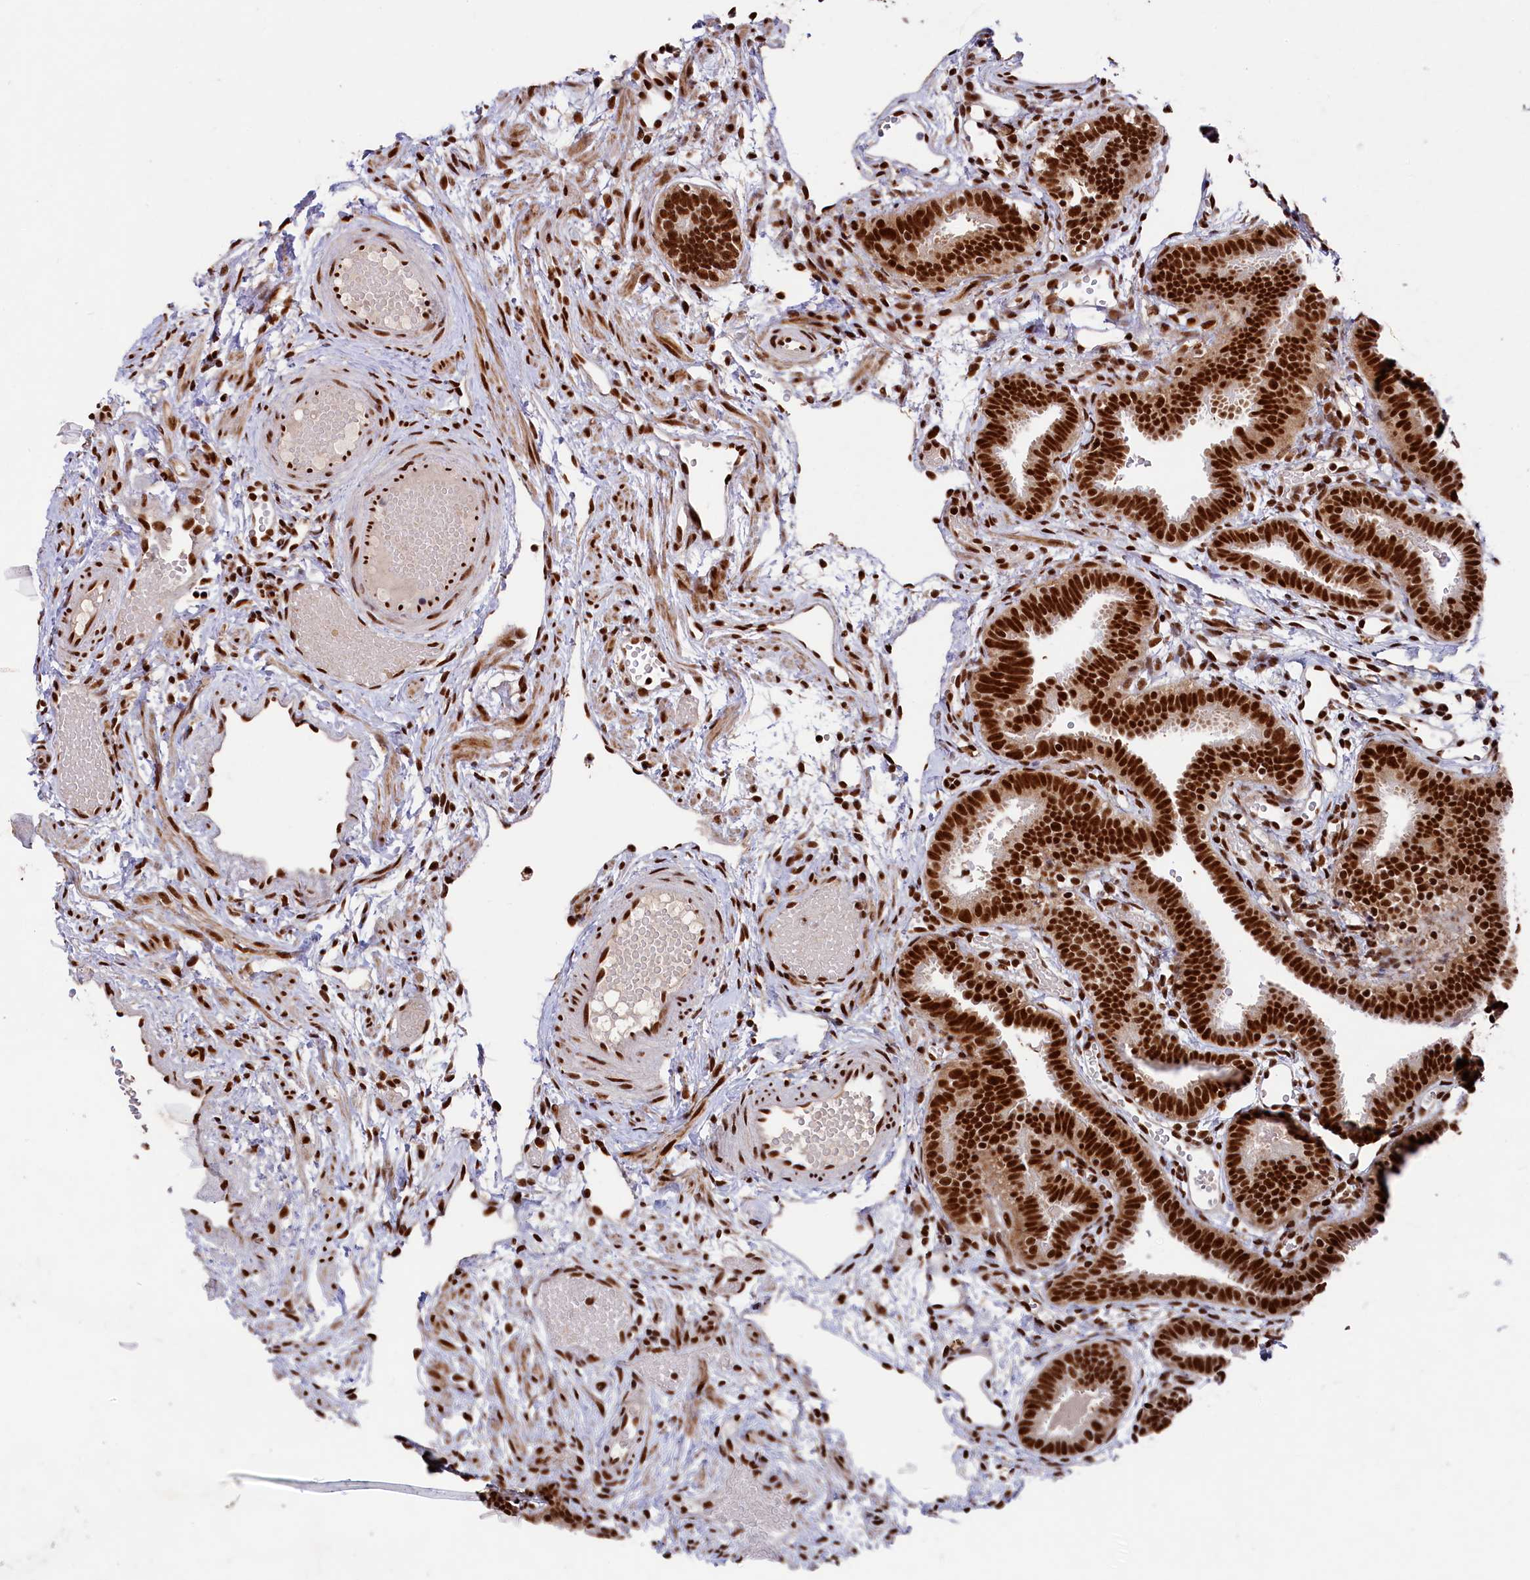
{"staining": {"intensity": "strong", "quantity": ">75%", "location": "nuclear"}, "tissue": "fallopian tube", "cell_type": "Glandular cells", "image_type": "normal", "snomed": [{"axis": "morphology", "description": "Normal tissue, NOS"}, {"axis": "topography", "description": "Fallopian tube"}], "caption": "Strong nuclear staining is present in approximately >75% of glandular cells in normal fallopian tube. The protein of interest is shown in brown color, while the nuclei are stained blue.", "gene": "PRPF31", "patient": {"sex": "female", "age": 37}}